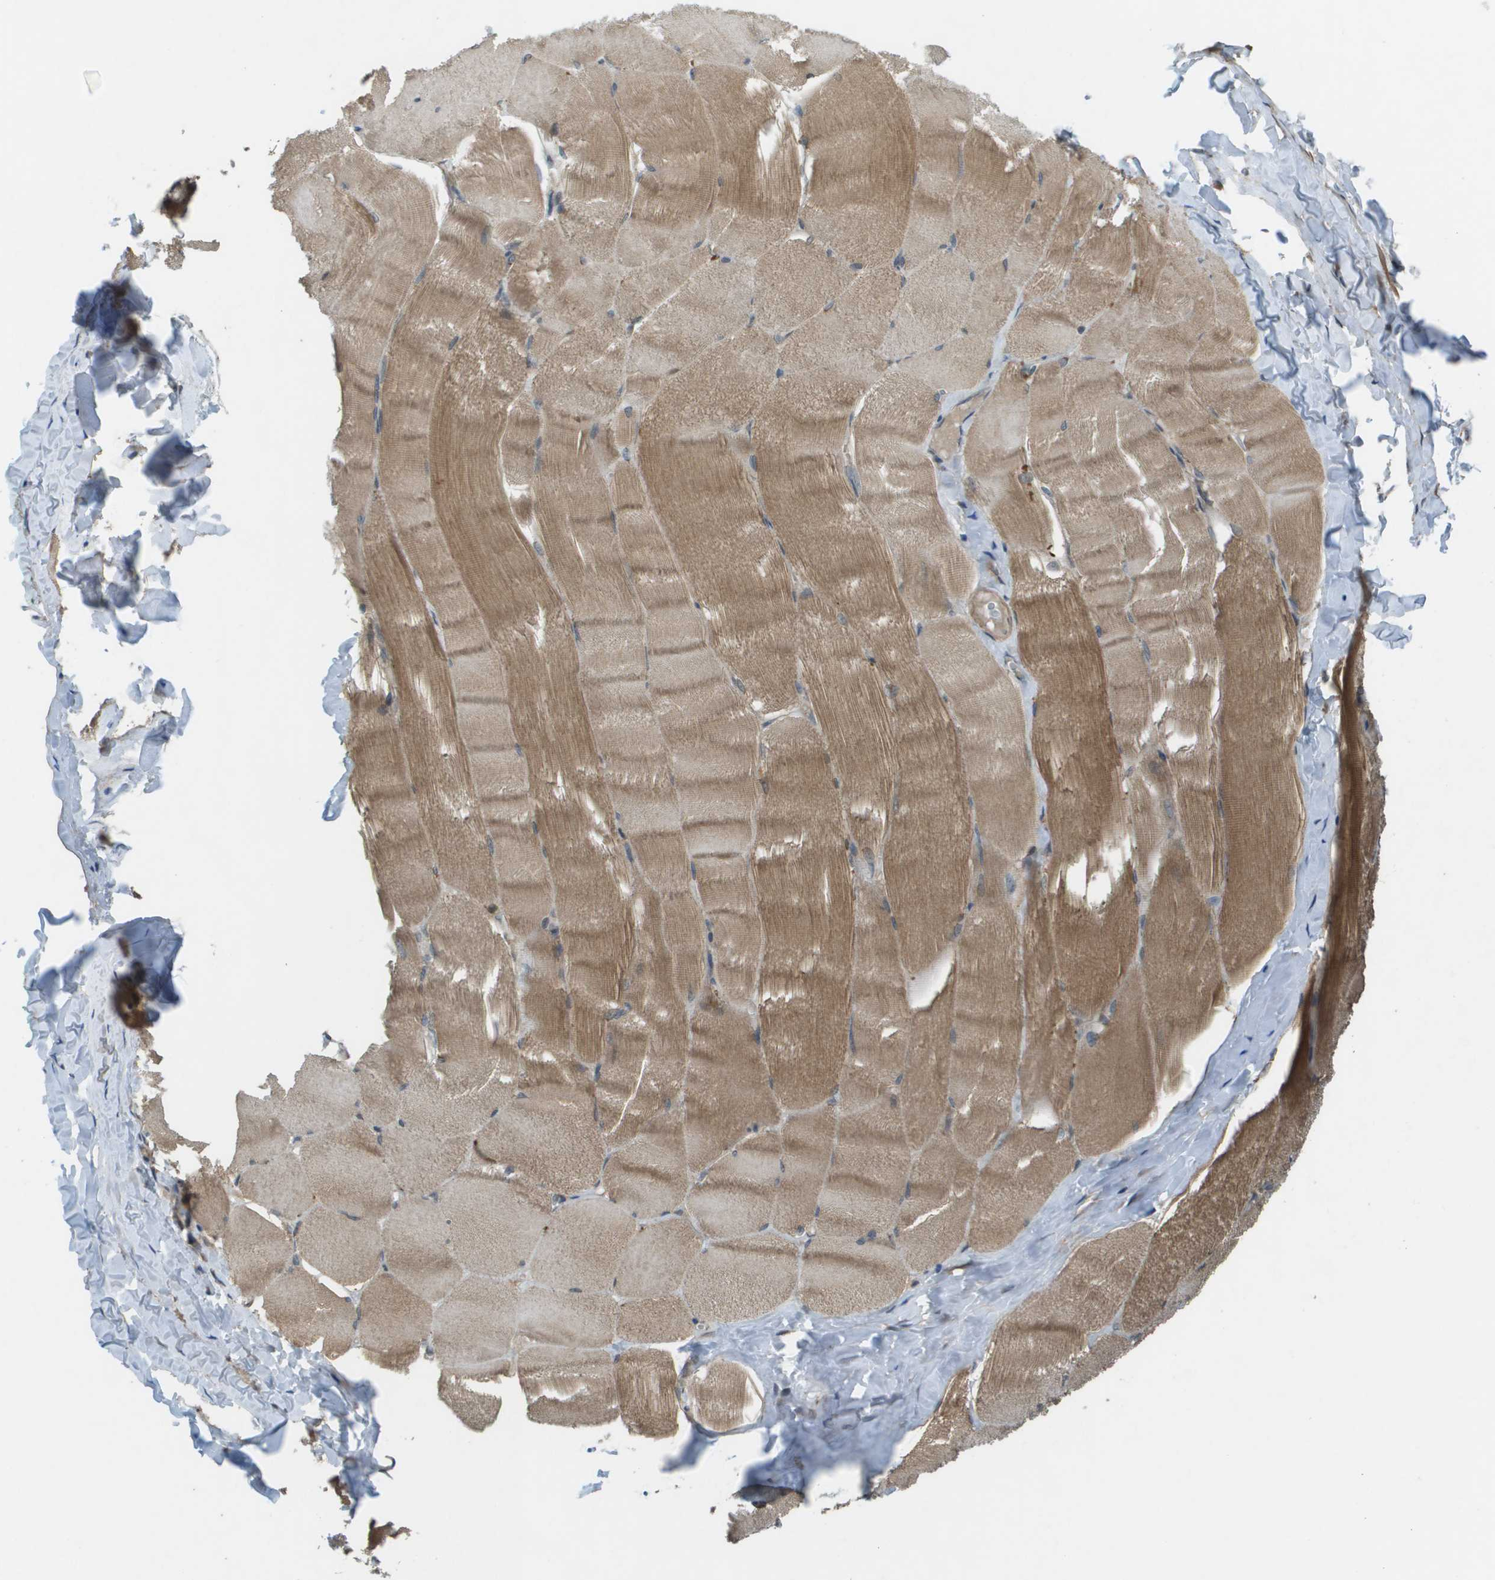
{"staining": {"intensity": "moderate", "quantity": ">75%", "location": "cytoplasmic/membranous"}, "tissue": "skeletal muscle", "cell_type": "Myocytes", "image_type": "normal", "snomed": [{"axis": "morphology", "description": "Normal tissue, NOS"}, {"axis": "morphology", "description": "Squamous cell carcinoma, NOS"}, {"axis": "topography", "description": "Skeletal muscle"}], "caption": "Immunohistochemical staining of benign skeletal muscle reveals >75% levels of moderate cytoplasmic/membranous protein staining in about >75% of myocytes.", "gene": "CDKN2C", "patient": {"sex": "male", "age": 51}}